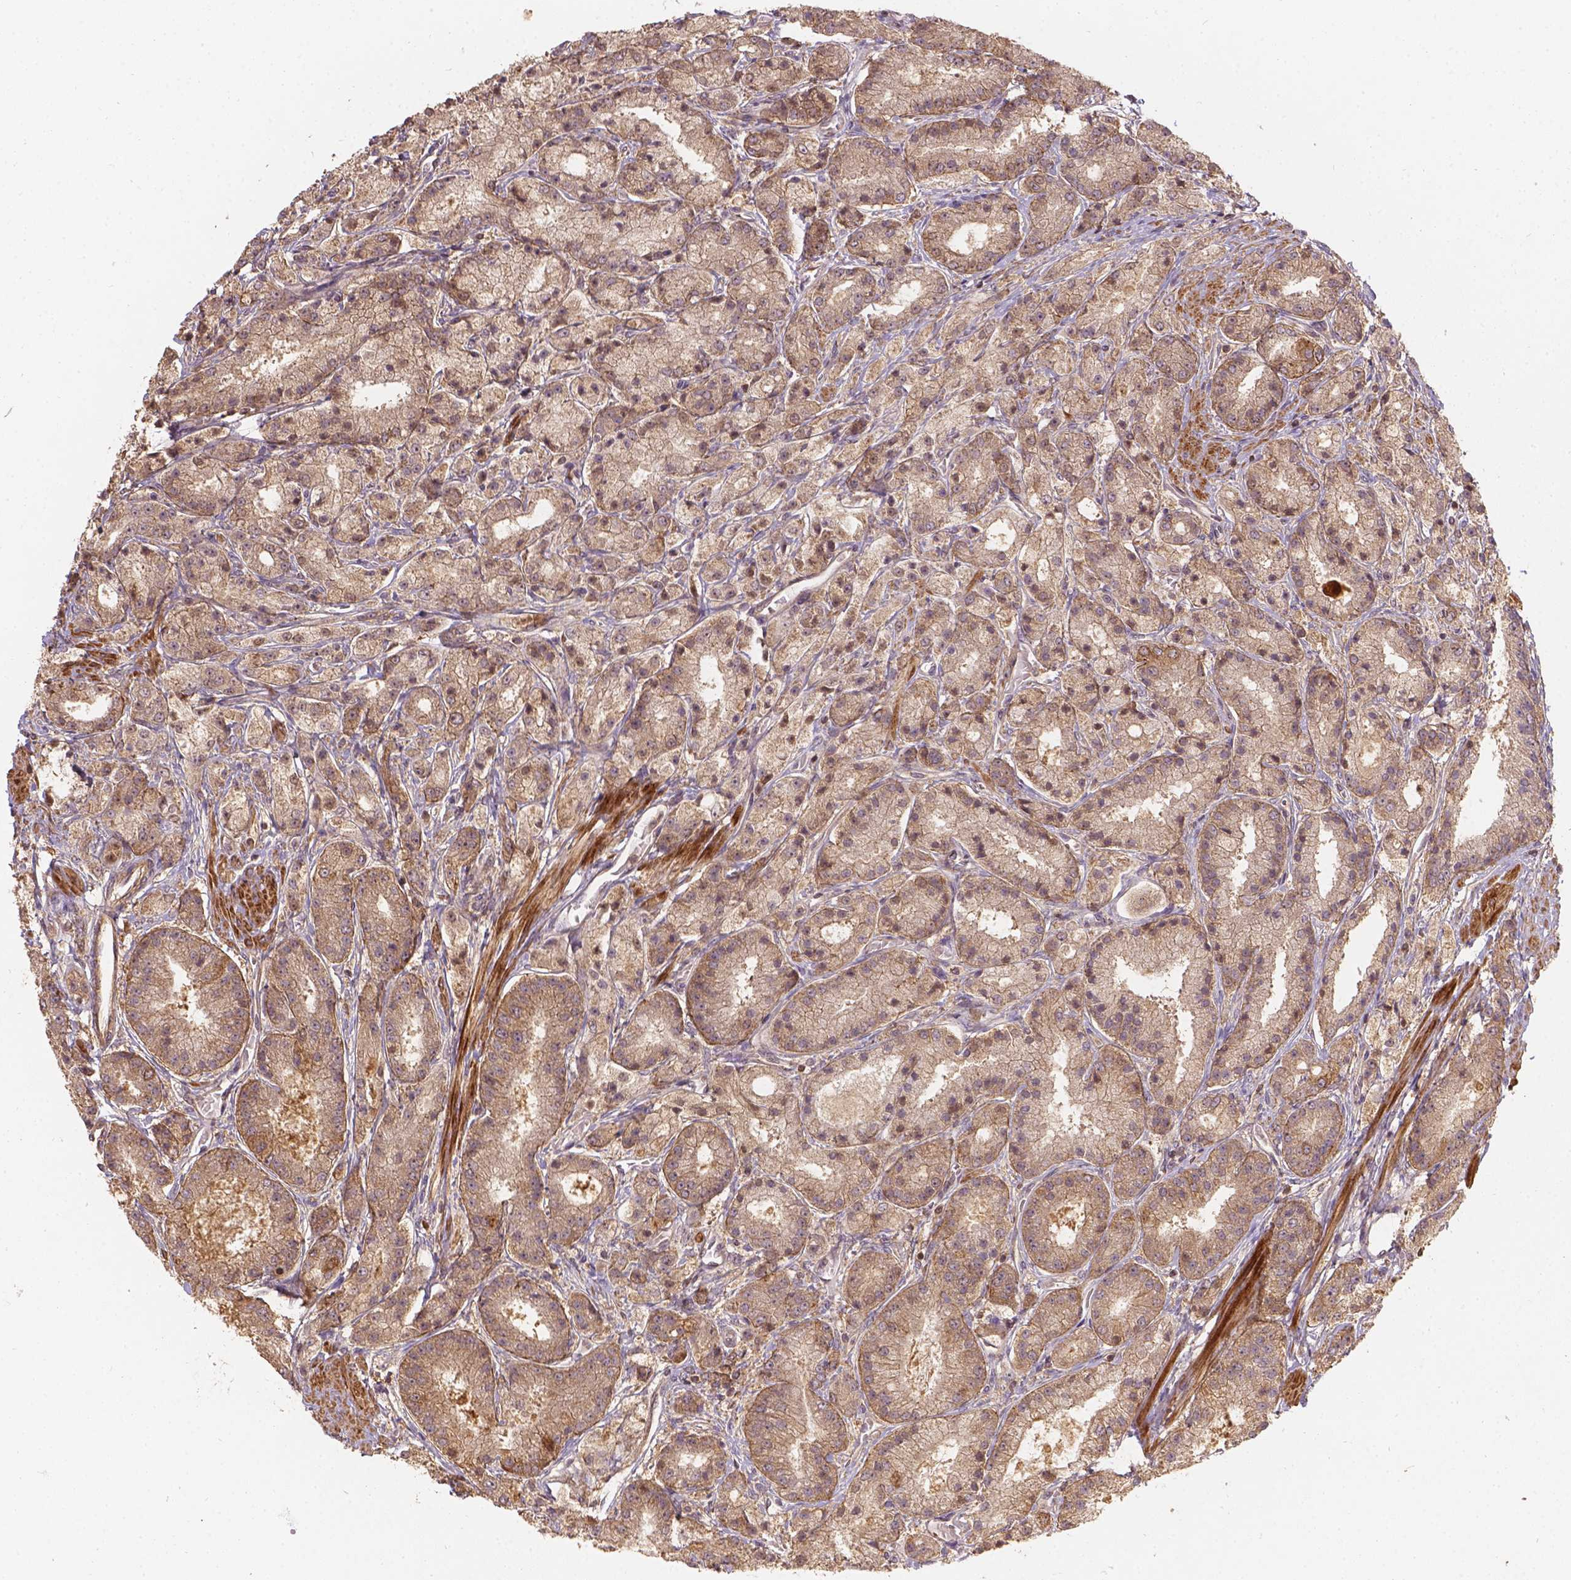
{"staining": {"intensity": "moderate", "quantity": ">75%", "location": "cytoplasmic/membranous"}, "tissue": "prostate cancer", "cell_type": "Tumor cells", "image_type": "cancer", "snomed": [{"axis": "morphology", "description": "Adenocarcinoma, High grade"}, {"axis": "topography", "description": "Prostate"}], "caption": "A brown stain highlights moderate cytoplasmic/membranous positivity of a protein in high-grade adenocarcinoma (prostate) tumor cells.", "gene": "XPR1", "patient": {"sex": "male", "age": 67}}